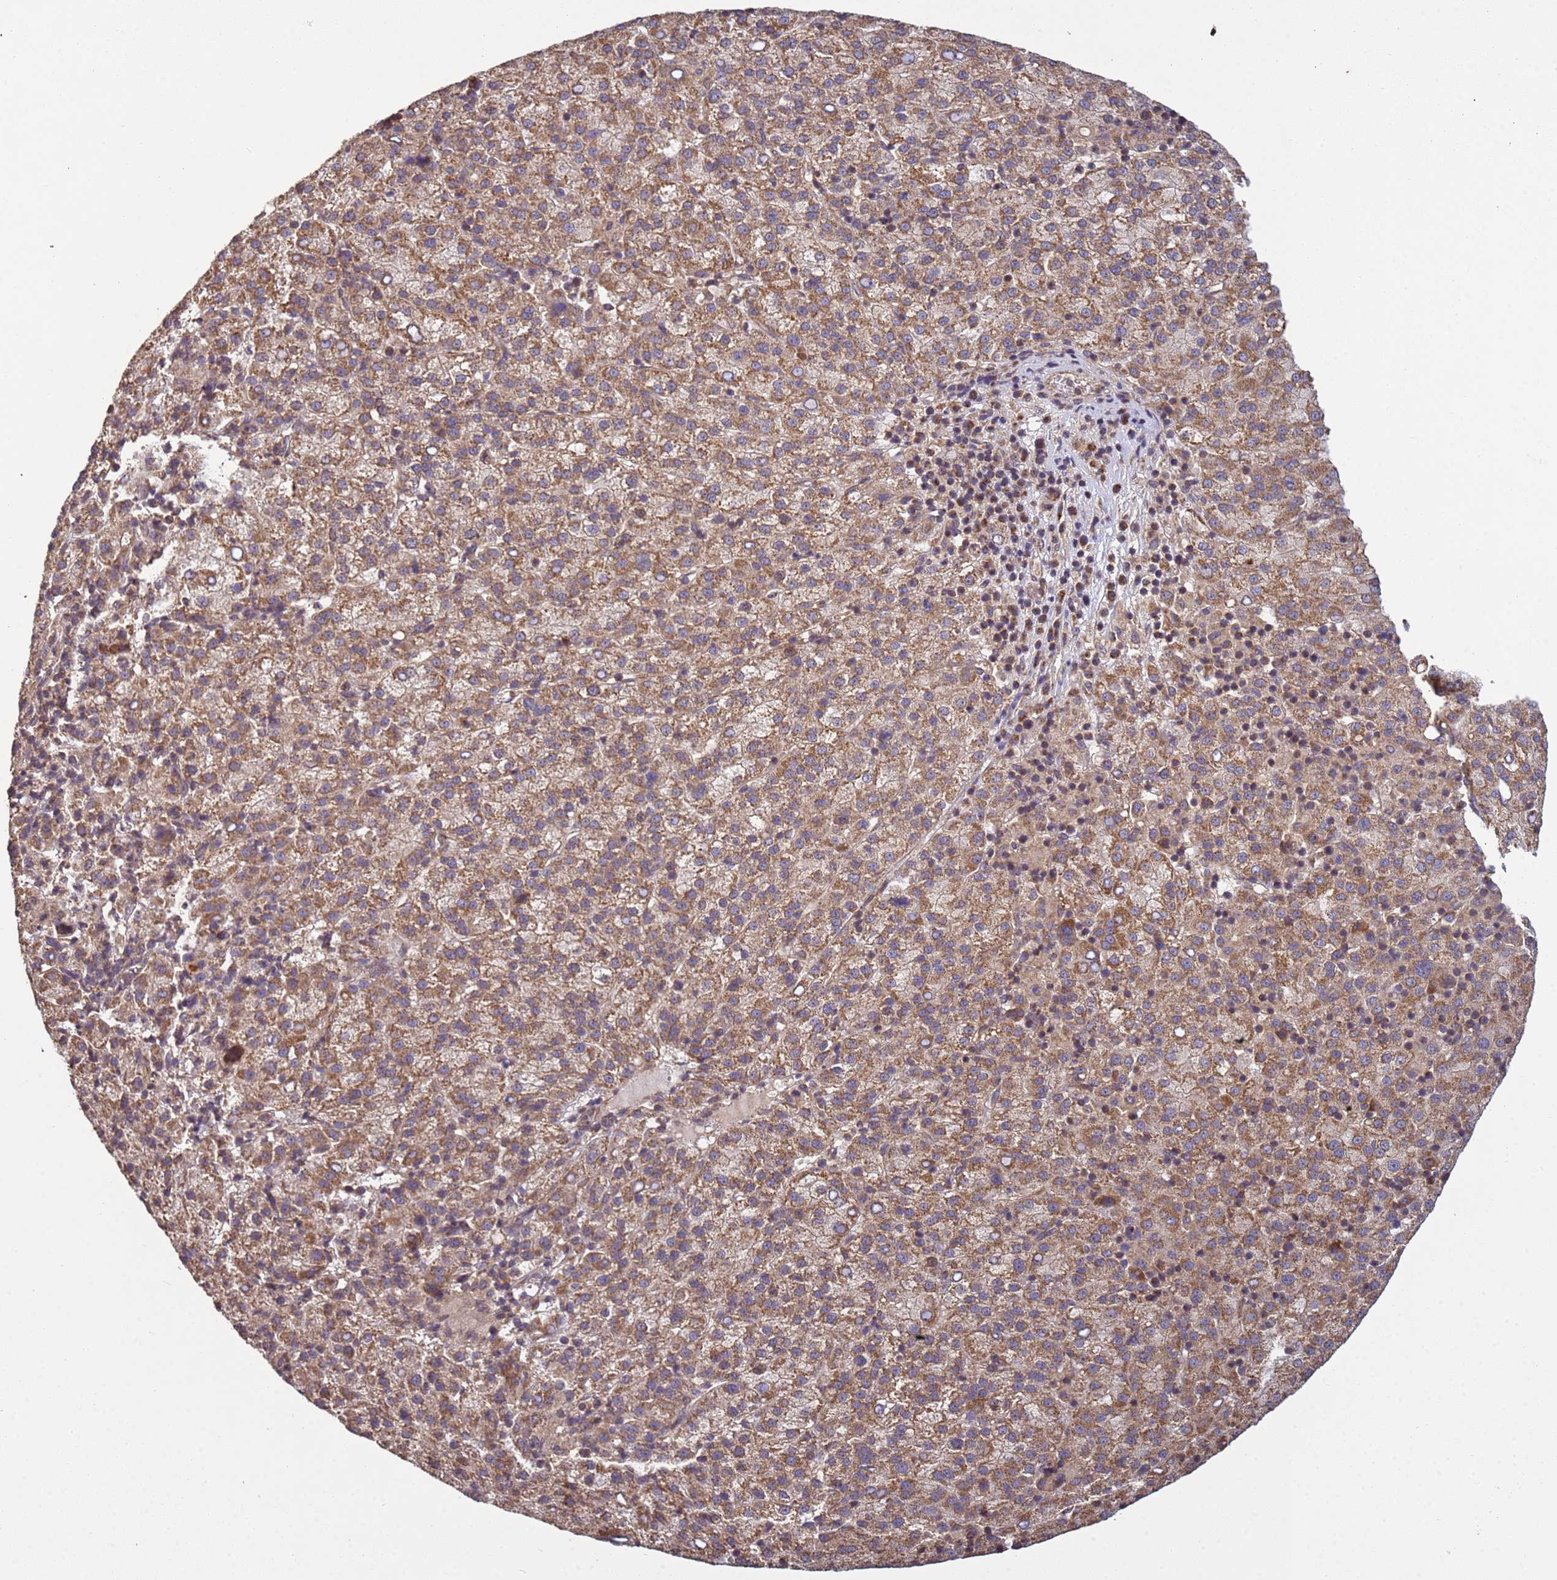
{"staining": {"intensity": "moderate", "quantity": ">75%", "location": "cytoplasmic/membranous"}, "tissue": "liver cancer", "cell_type": "Tumor cells", "image_type": "cancer", "snomed": [{"axis": "morphology", "description": "Carcinoma, Hepatocellular, NOS"}, {"axis": "topography", "description": "Liver"}], "caption": "A high-resolution photomicrograph shows immunohistochemistry staining of liver cancer (hepatocellular carcinoma), which reveals moderate cytoplasmic/membranous expression in about >75% of tumor cells.", "gene": "P2RX7", "patient": {"sex": "female", "age": 58}}